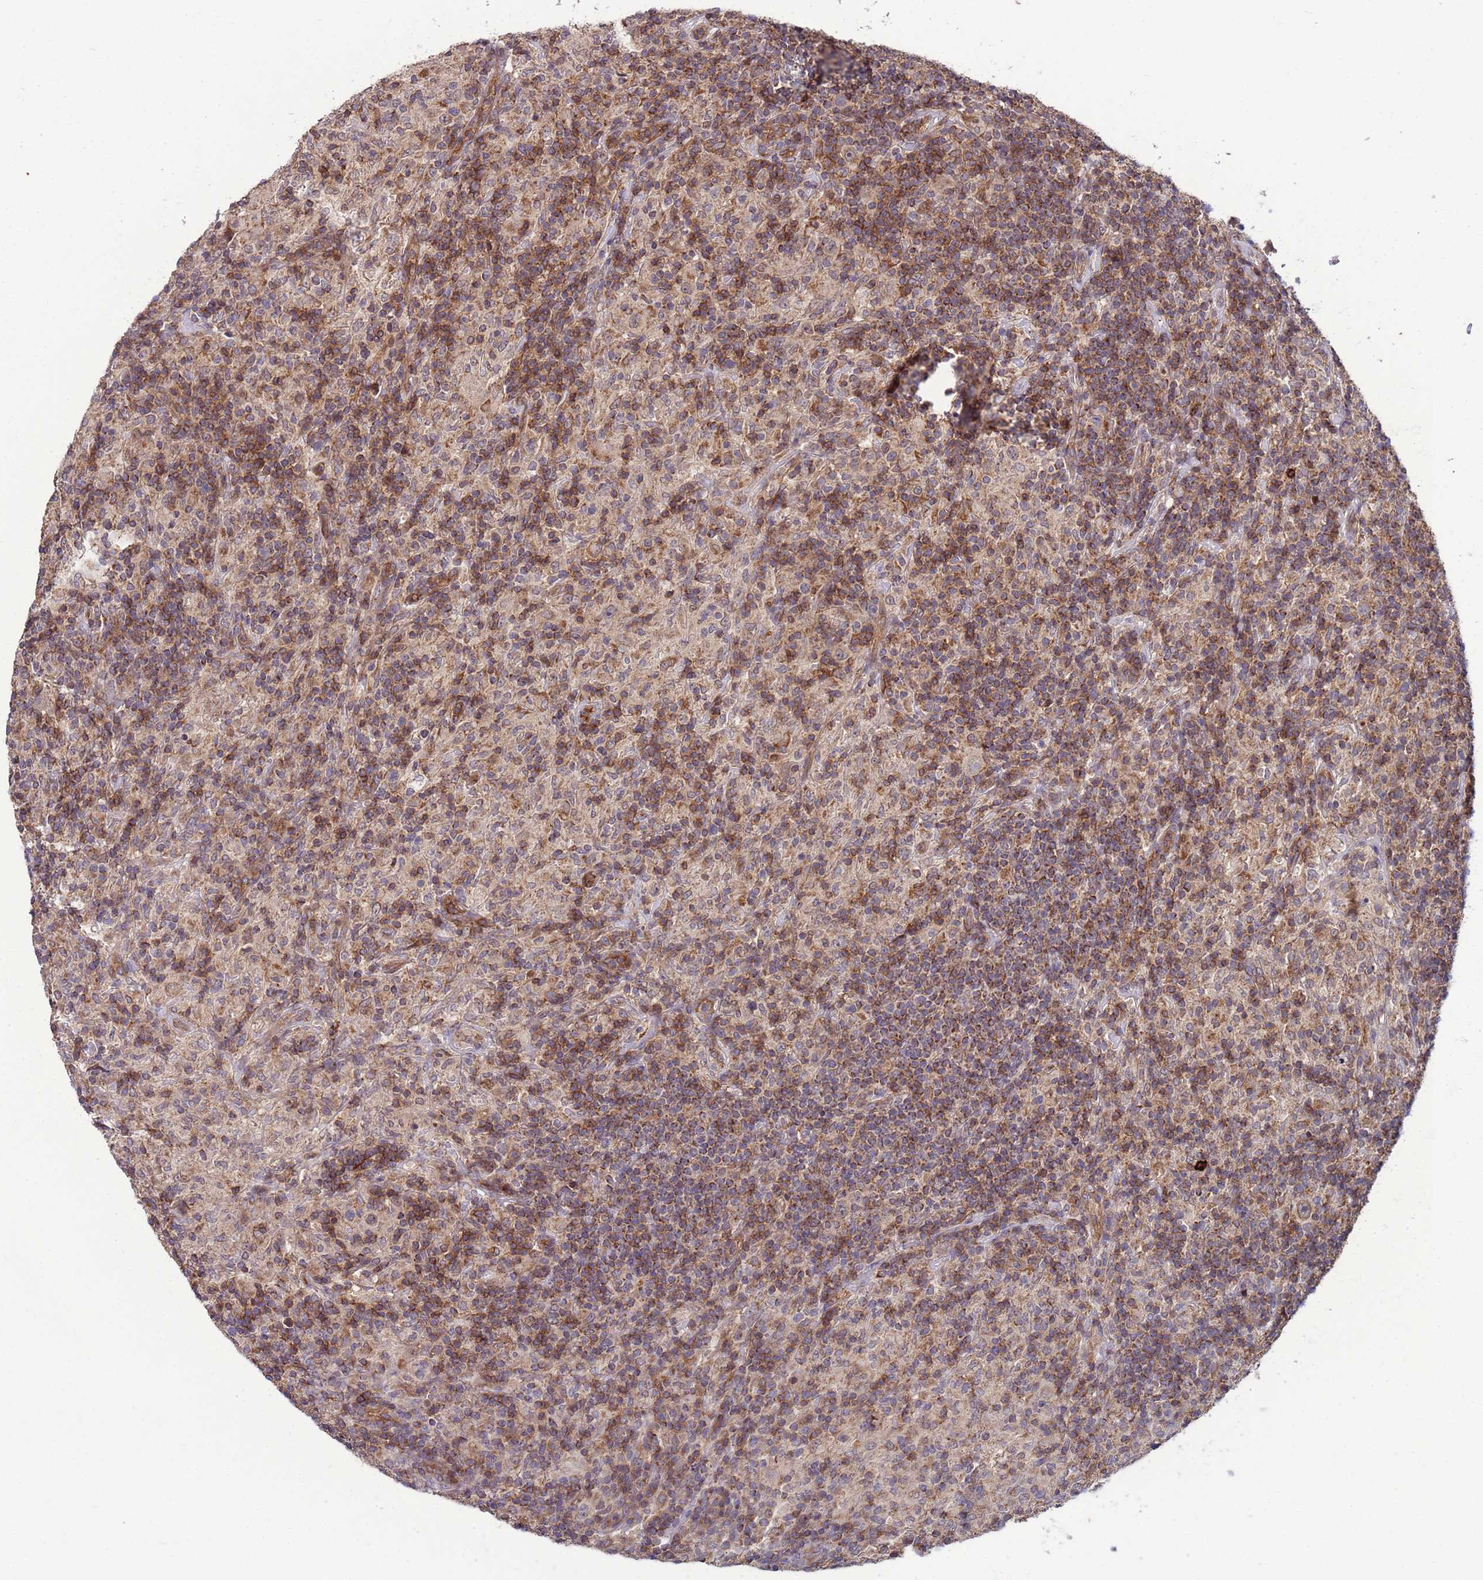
{"staining": {"intensity": "moderate", "quantity": "<25%", "location": "cytoplasmic/membranous"}, "tissue": "lymphoma", "cell_type": "Tumor cells", "image_type": "cancer", "snomed": [{"axis": "morphology", "description": "Hodgkin's disease, NOS"}, {"axis": "topography", "description": "Lymph node"}], "caption": "Lymphoma tissue demonstrates moderate cytoplasmic/membranous positivity in about <25% of tumor cells The staining is performed using DAB (3,3'-diaminobenzidine) brown chromogen to label protein expression. The nuclei are counter-stained blue using hematoxylin.", "gene": "ACAD8", "patient": {"sex": "male", "age": 70}}